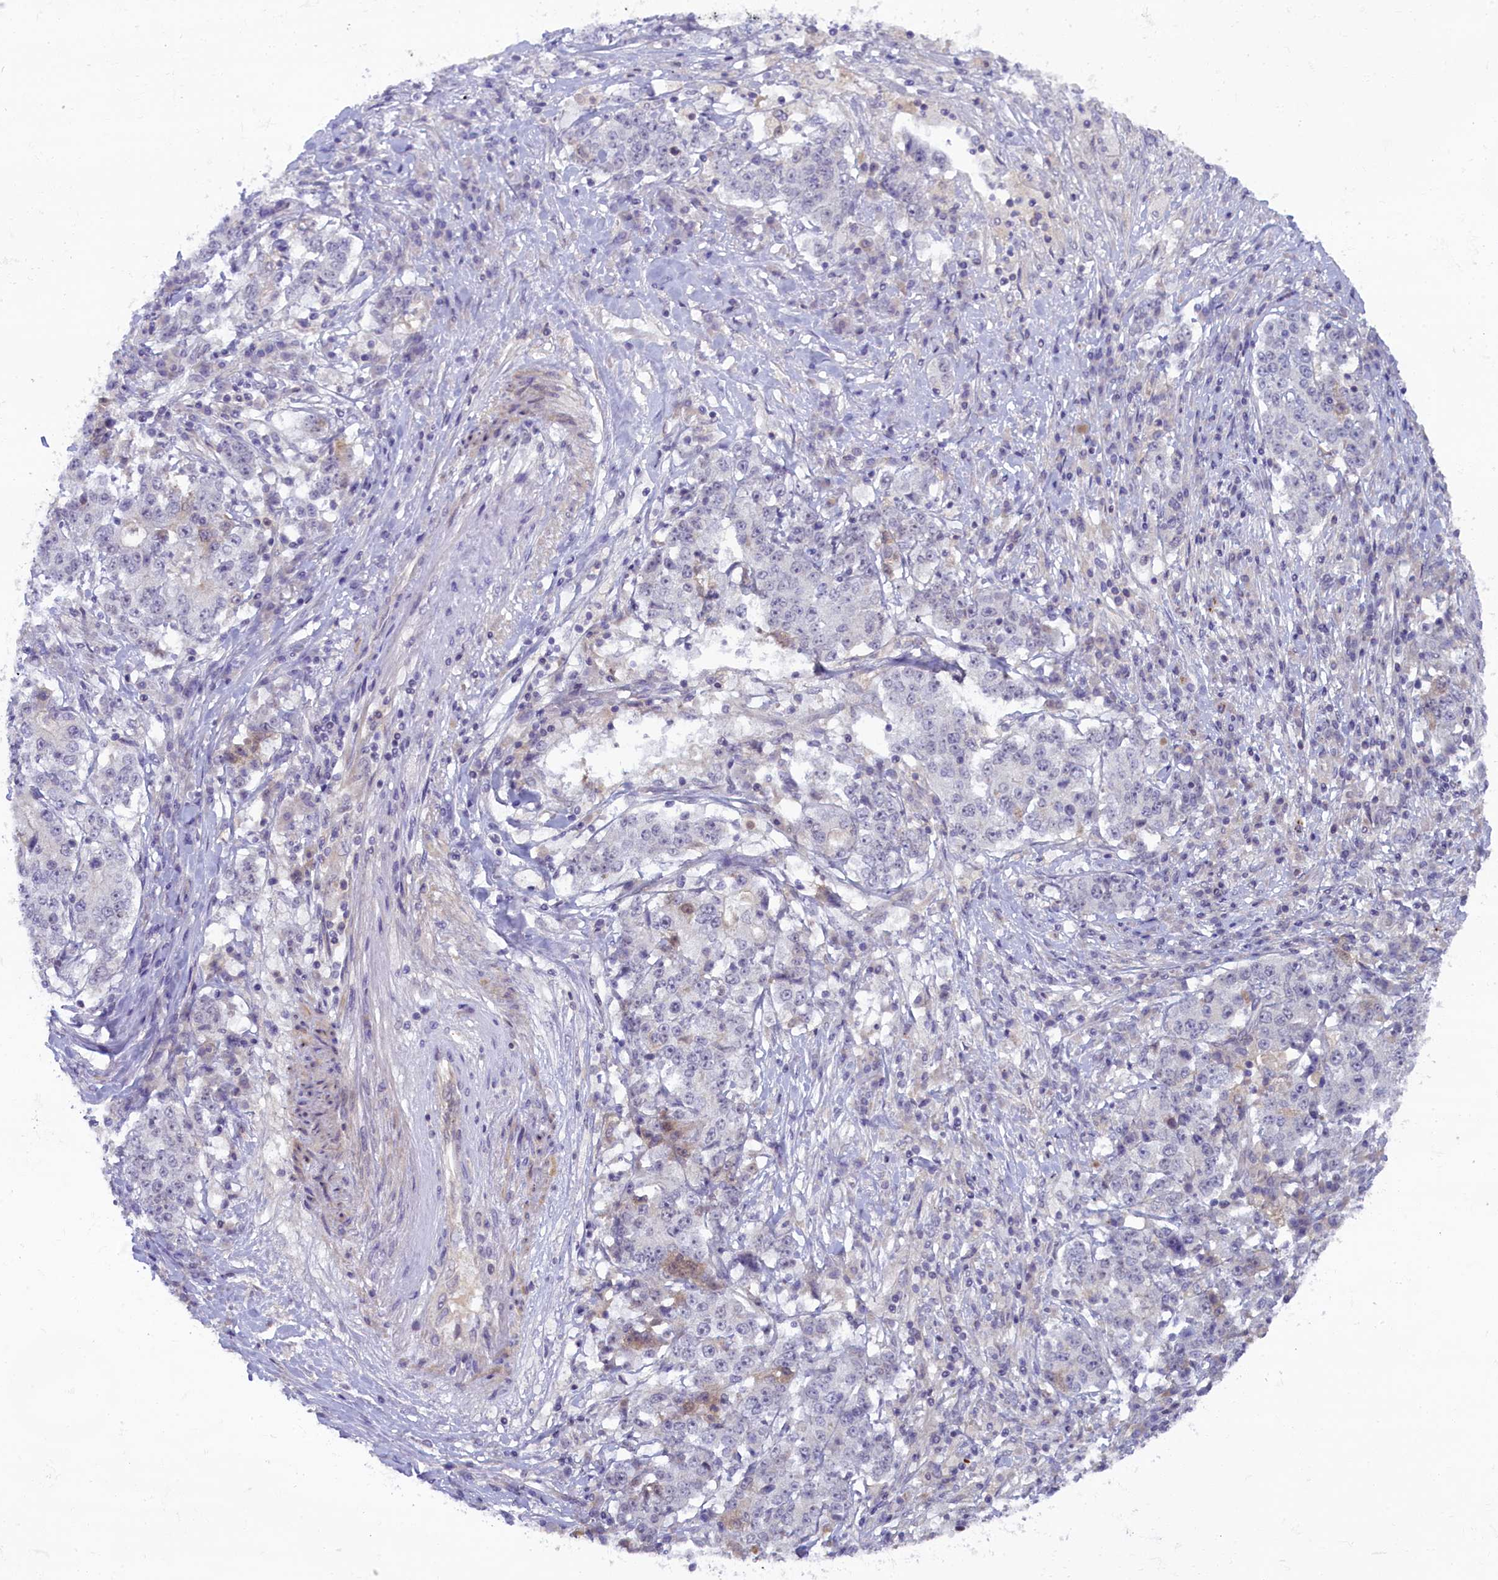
{"staining": {"intensity": "negative", "quantity": "none", "location": "none"}, "tissue": "stomach cancer", "cell_type": "Tumor cells", "image_type": "cancer", "snomed": [{"axis": "morphology", "description": "Adenocarcinoma, NOS"}, {"axis": "topography", "description": "Stomach"}], "caption": "Stomach adenocarcinoma was stained to show a protein in brown. There is no significant expression in tumor cells.", "gene": "CRAMP1", "patient": {"sex": "male", "age": 59}}